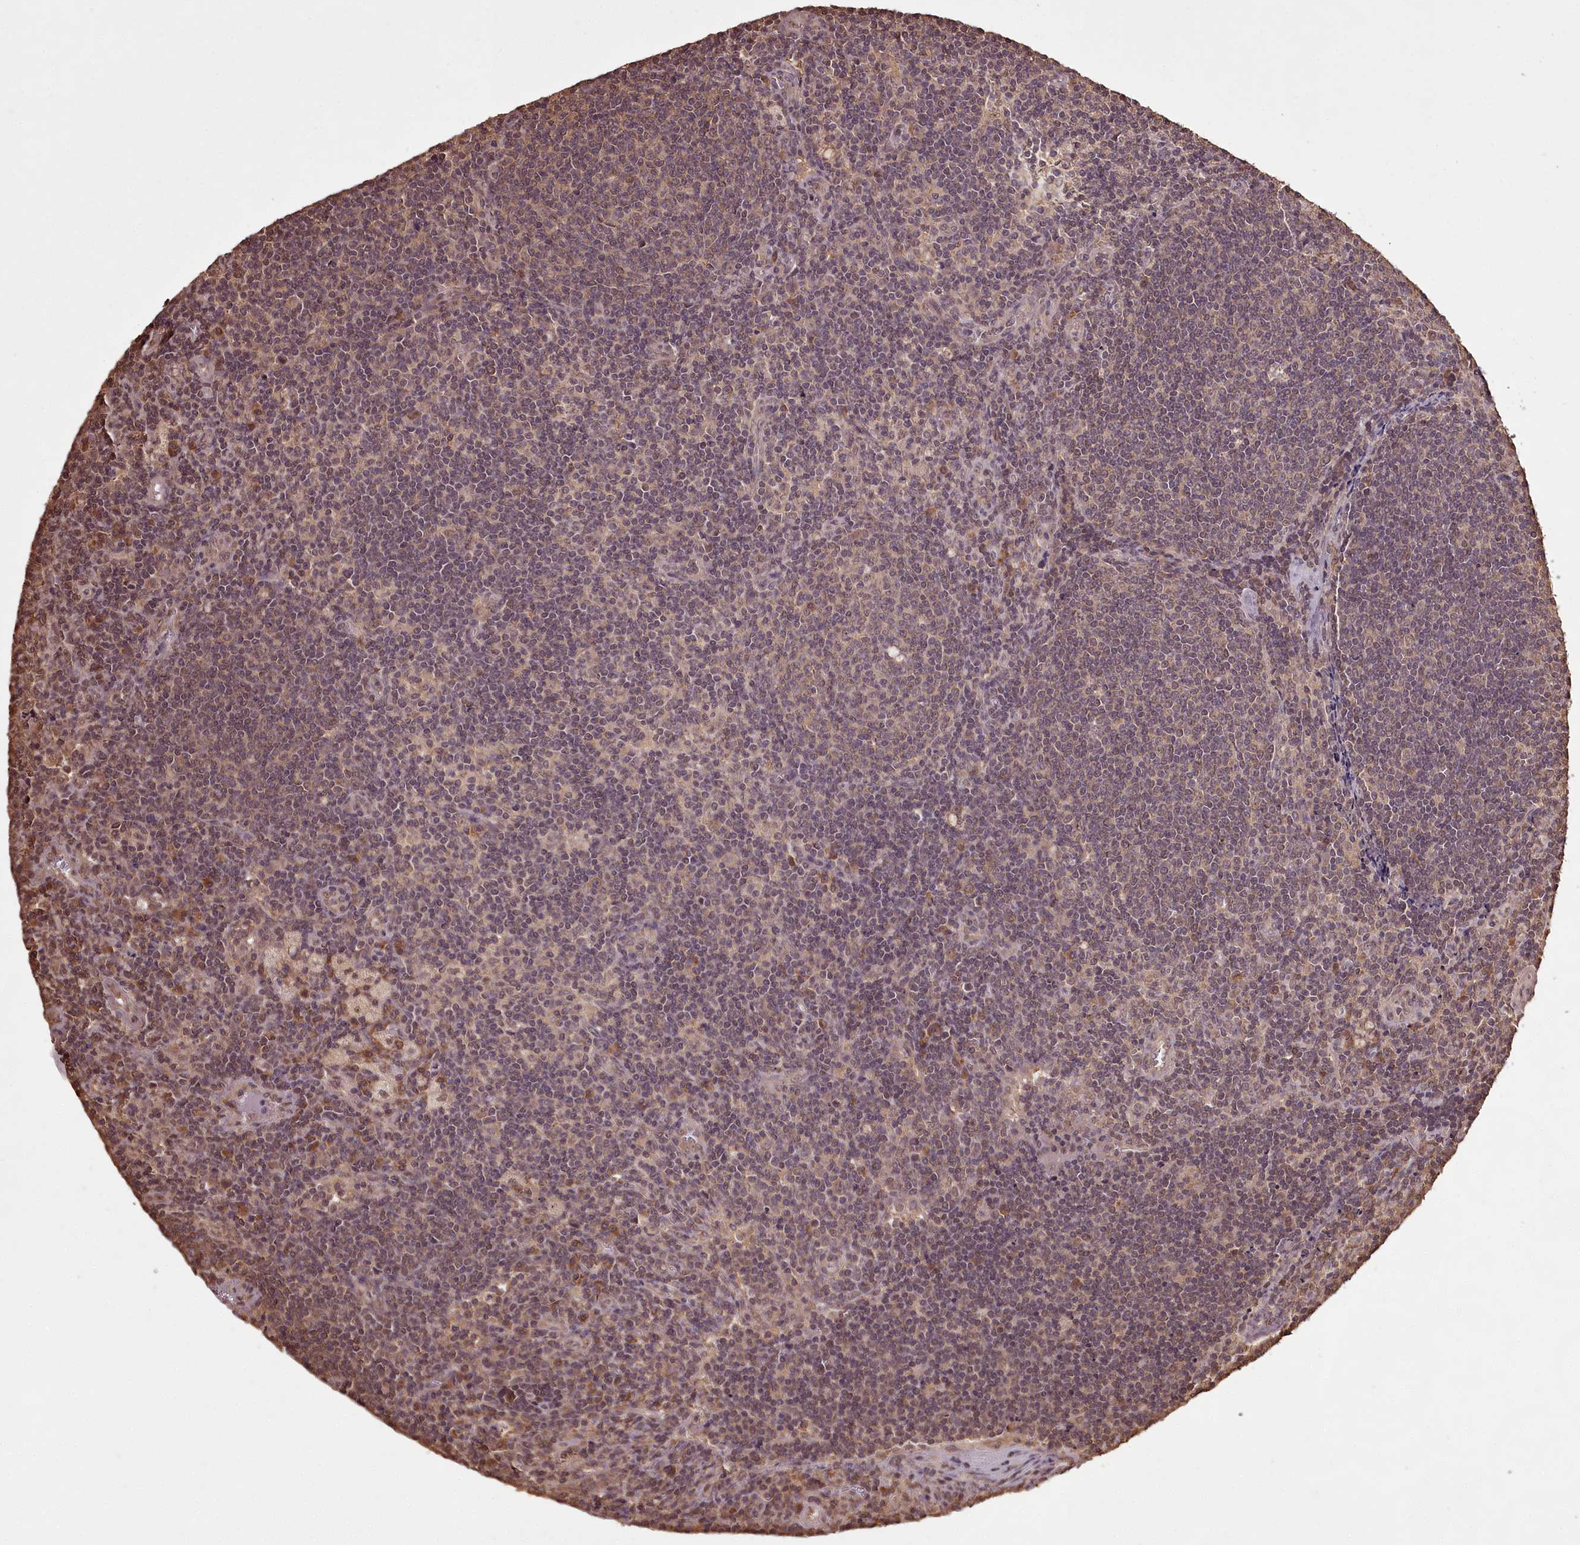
{"staining": {"intensity": "moderate", "quantity": "<25%", "location": "cytoplasmic/membranous"}, "tissue": "lymph node", "cell_type": "Germinal center cells", "image_type": "normal", "snomed": [{"axis": "morphology", "description": "Normal tissue, NOS"}, {"axis": "topography", "description": "Lymph node"}], "caption": "Protein staining displays moderate cytoplasmic/membranous positivity in approximately <25% of germinal center cells in unremarkable lymph node. The protein of interest is stained brown, and the nuclei are stained in blue (DAB IHC with brightfield microscopy, high magnification).", "gene": "NPRL2", "patient": {"sex": "male", "age": 69}}